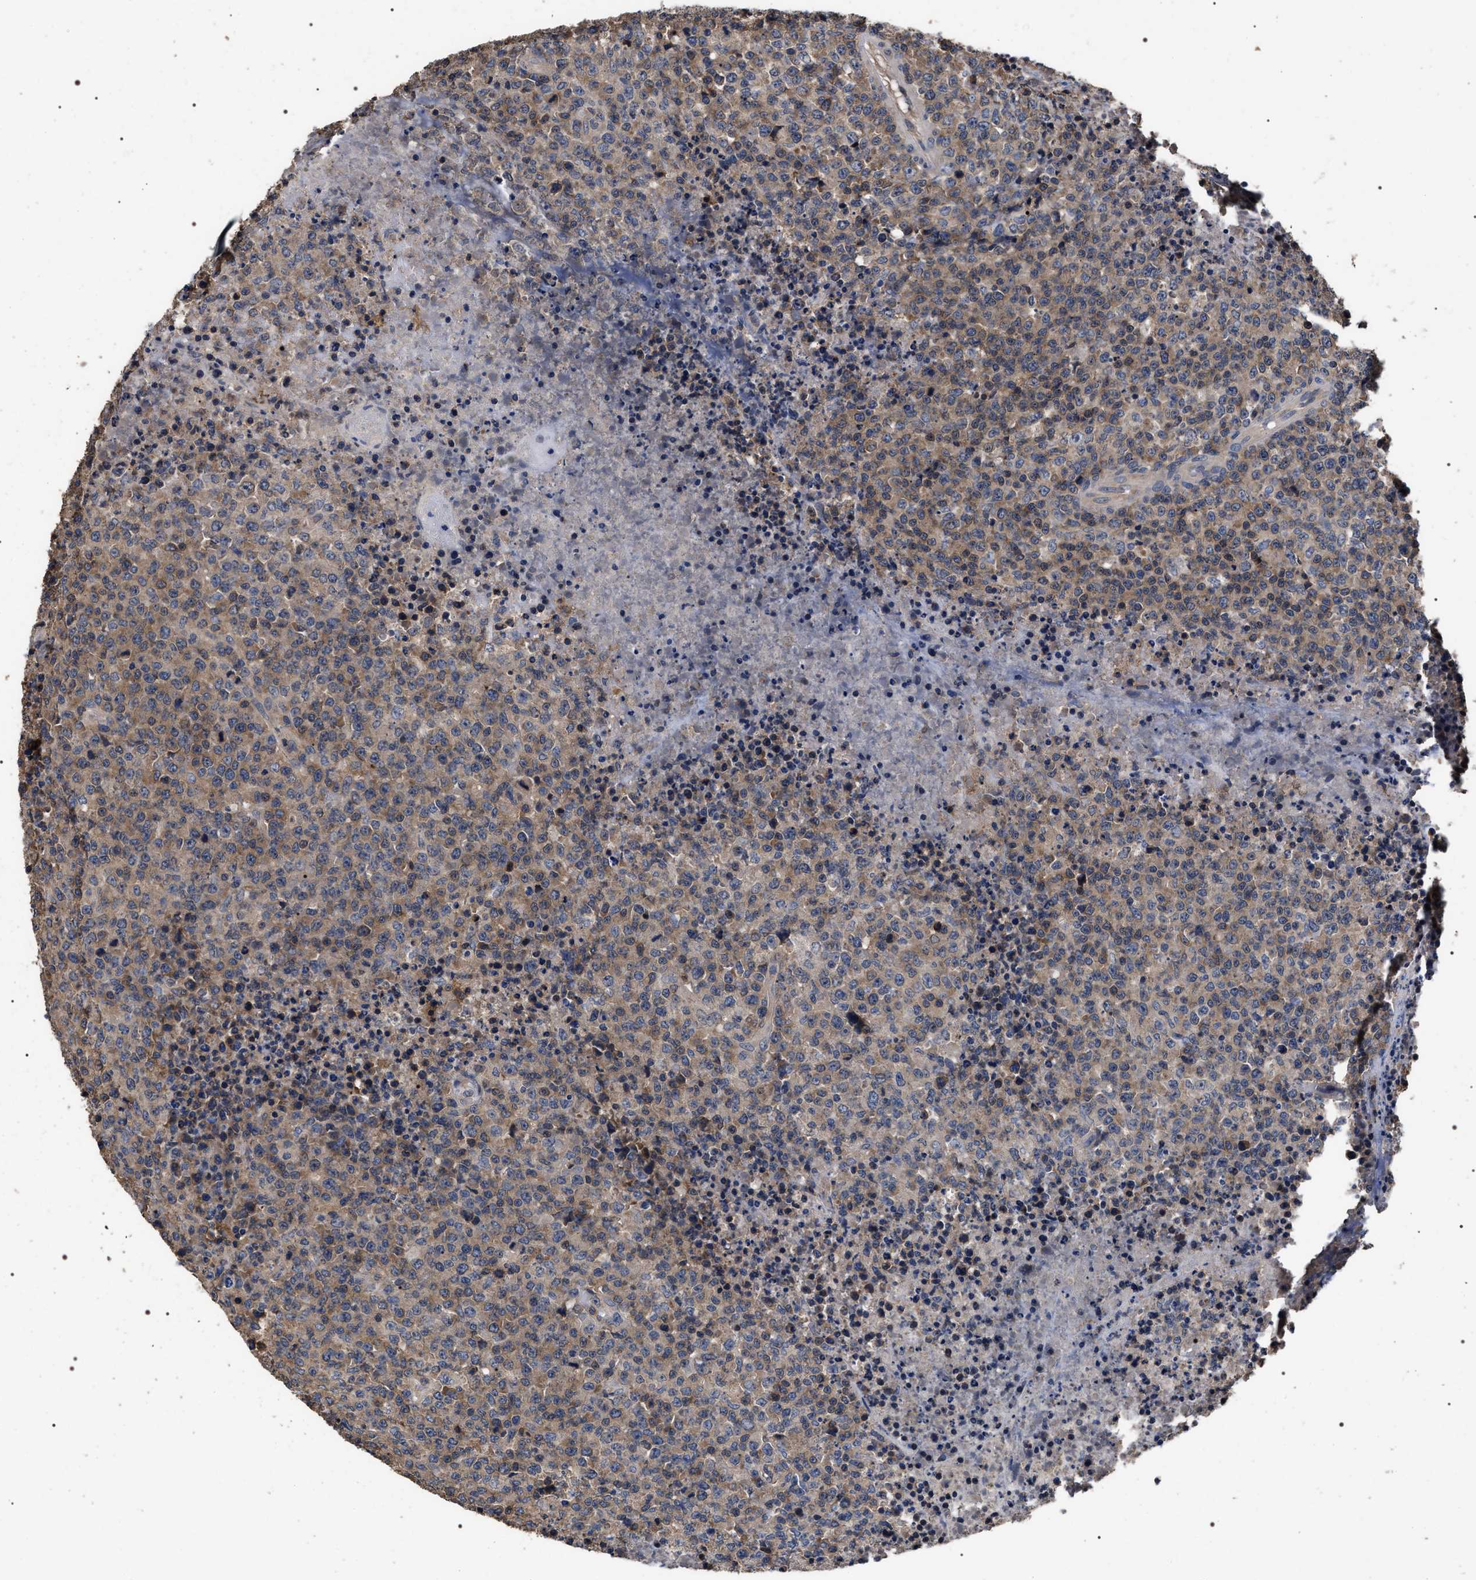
{"staining": {"intensity": "moderate", "quantity": ">75%", "location": "cytoplasmic/membranous"}, "tissue": "lymphoma", "cell_type": "Tumor cells", "image_type": "cancer", "snomed": [{"axis": "morphology", "description": "Malignant lymphoma, non-Hodgkin's type, High grade"}, {"axis": "topography", "description": "Lymph node"}], "caption": "A photomicrograph of human high-grade malignant lymphoma, non-Hodgkin's type stained for a protein demonstrates moderate cytoplasmic/membranous brown staining in tumor cells. Nuclei are stained in blue.", "gene": "UPF3A", "patient": {"sex": "male", "age": 13}}